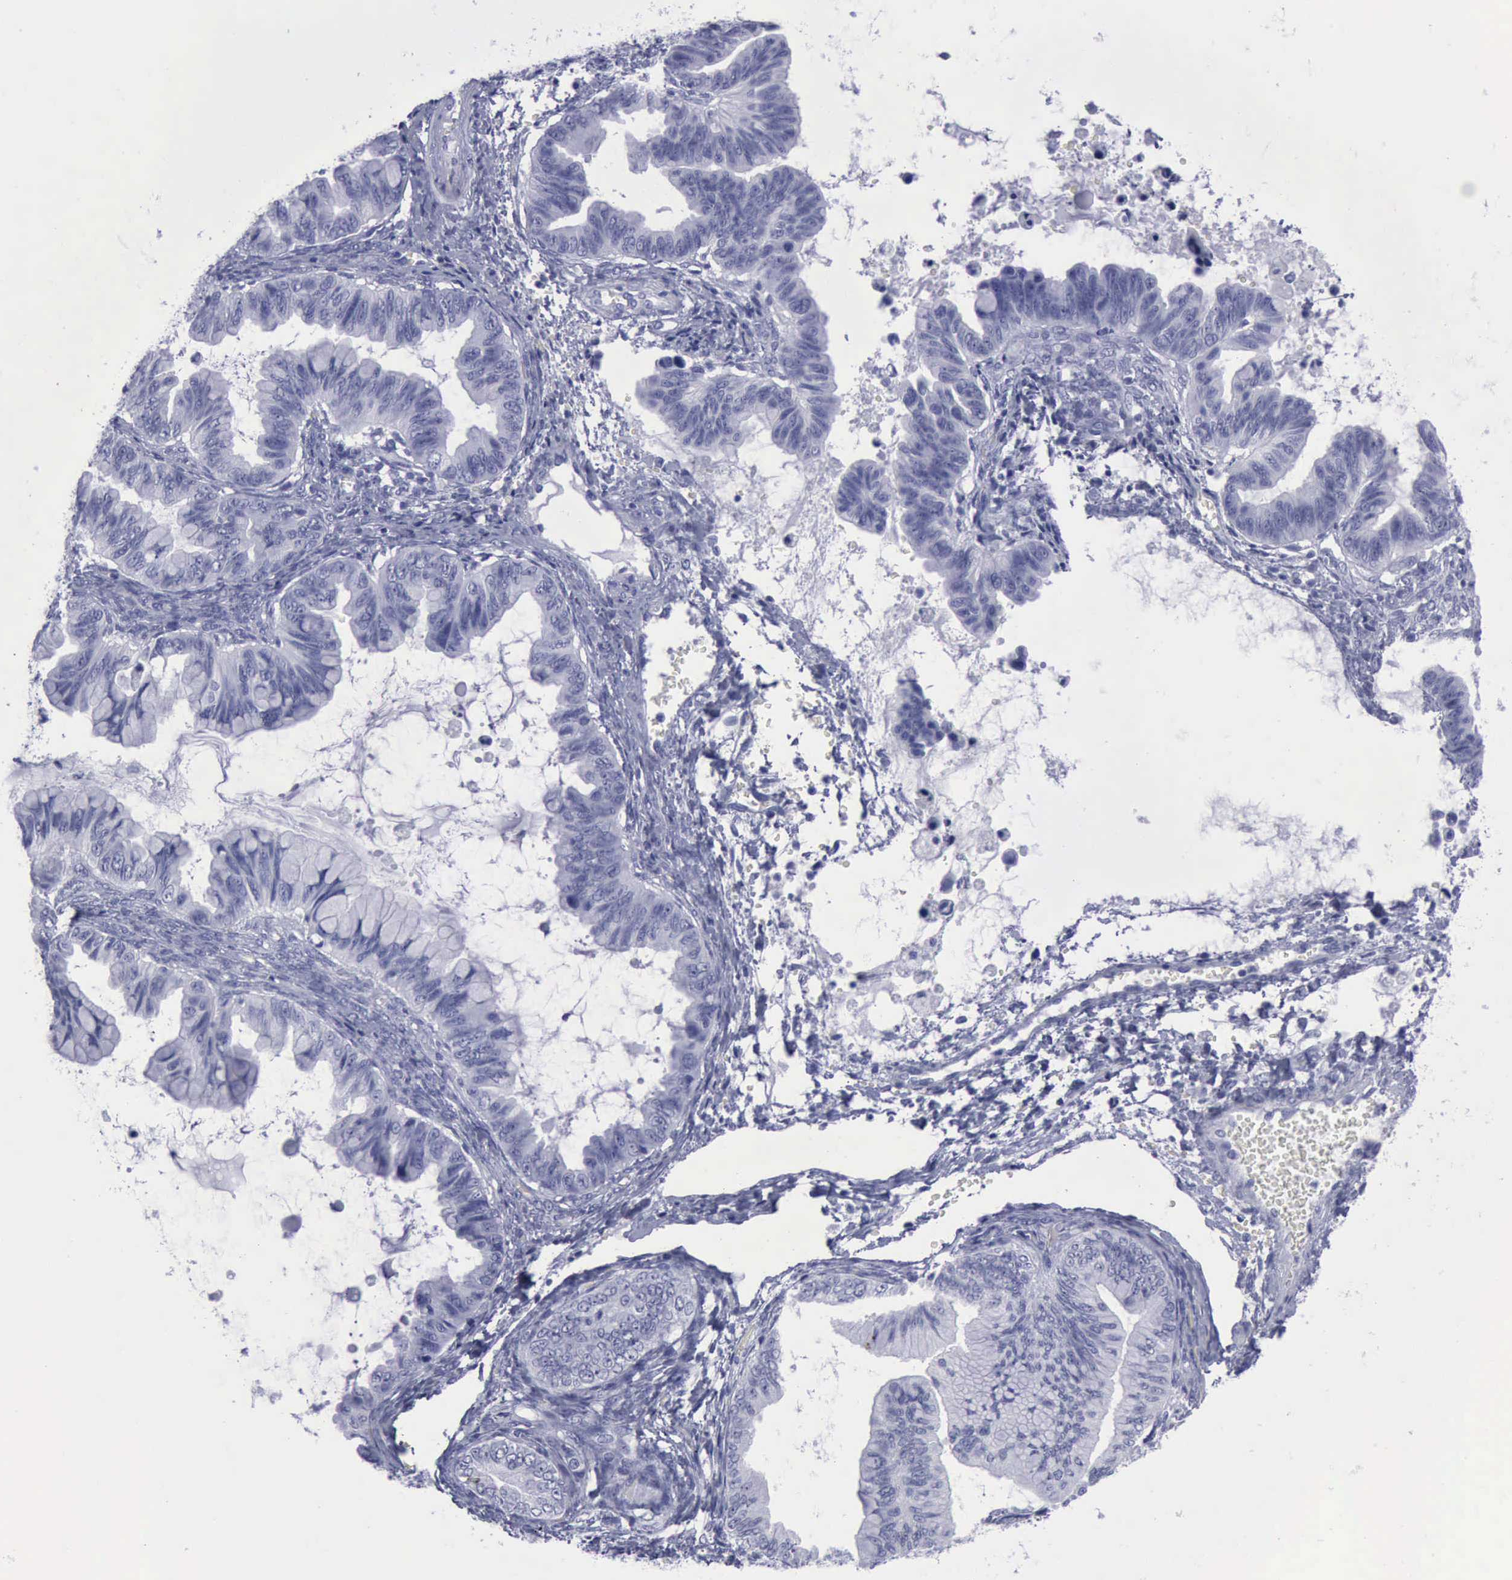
{"staining": {"intensity": "negative", "quantity": "none", "location": "none"}, "tissue": "ovarian cancer", "cell_type": "Tumor cells", "image_type": "cancer", "snomed": [{"axis": "morphology", "description": "Cystadenocarcinoma, mucinous, NOS"}, {"axis": "topography", "description": "Ovary"}], "caption": "IHC histopathology image of neoplastic tissue: human ovarian cancer stained with DAB (3,3'-diaminobenzidine) shows no significant protein positivity in tumor cells.", "gene": "KRT13", "patient": {"sex": "female", "age": 36}}